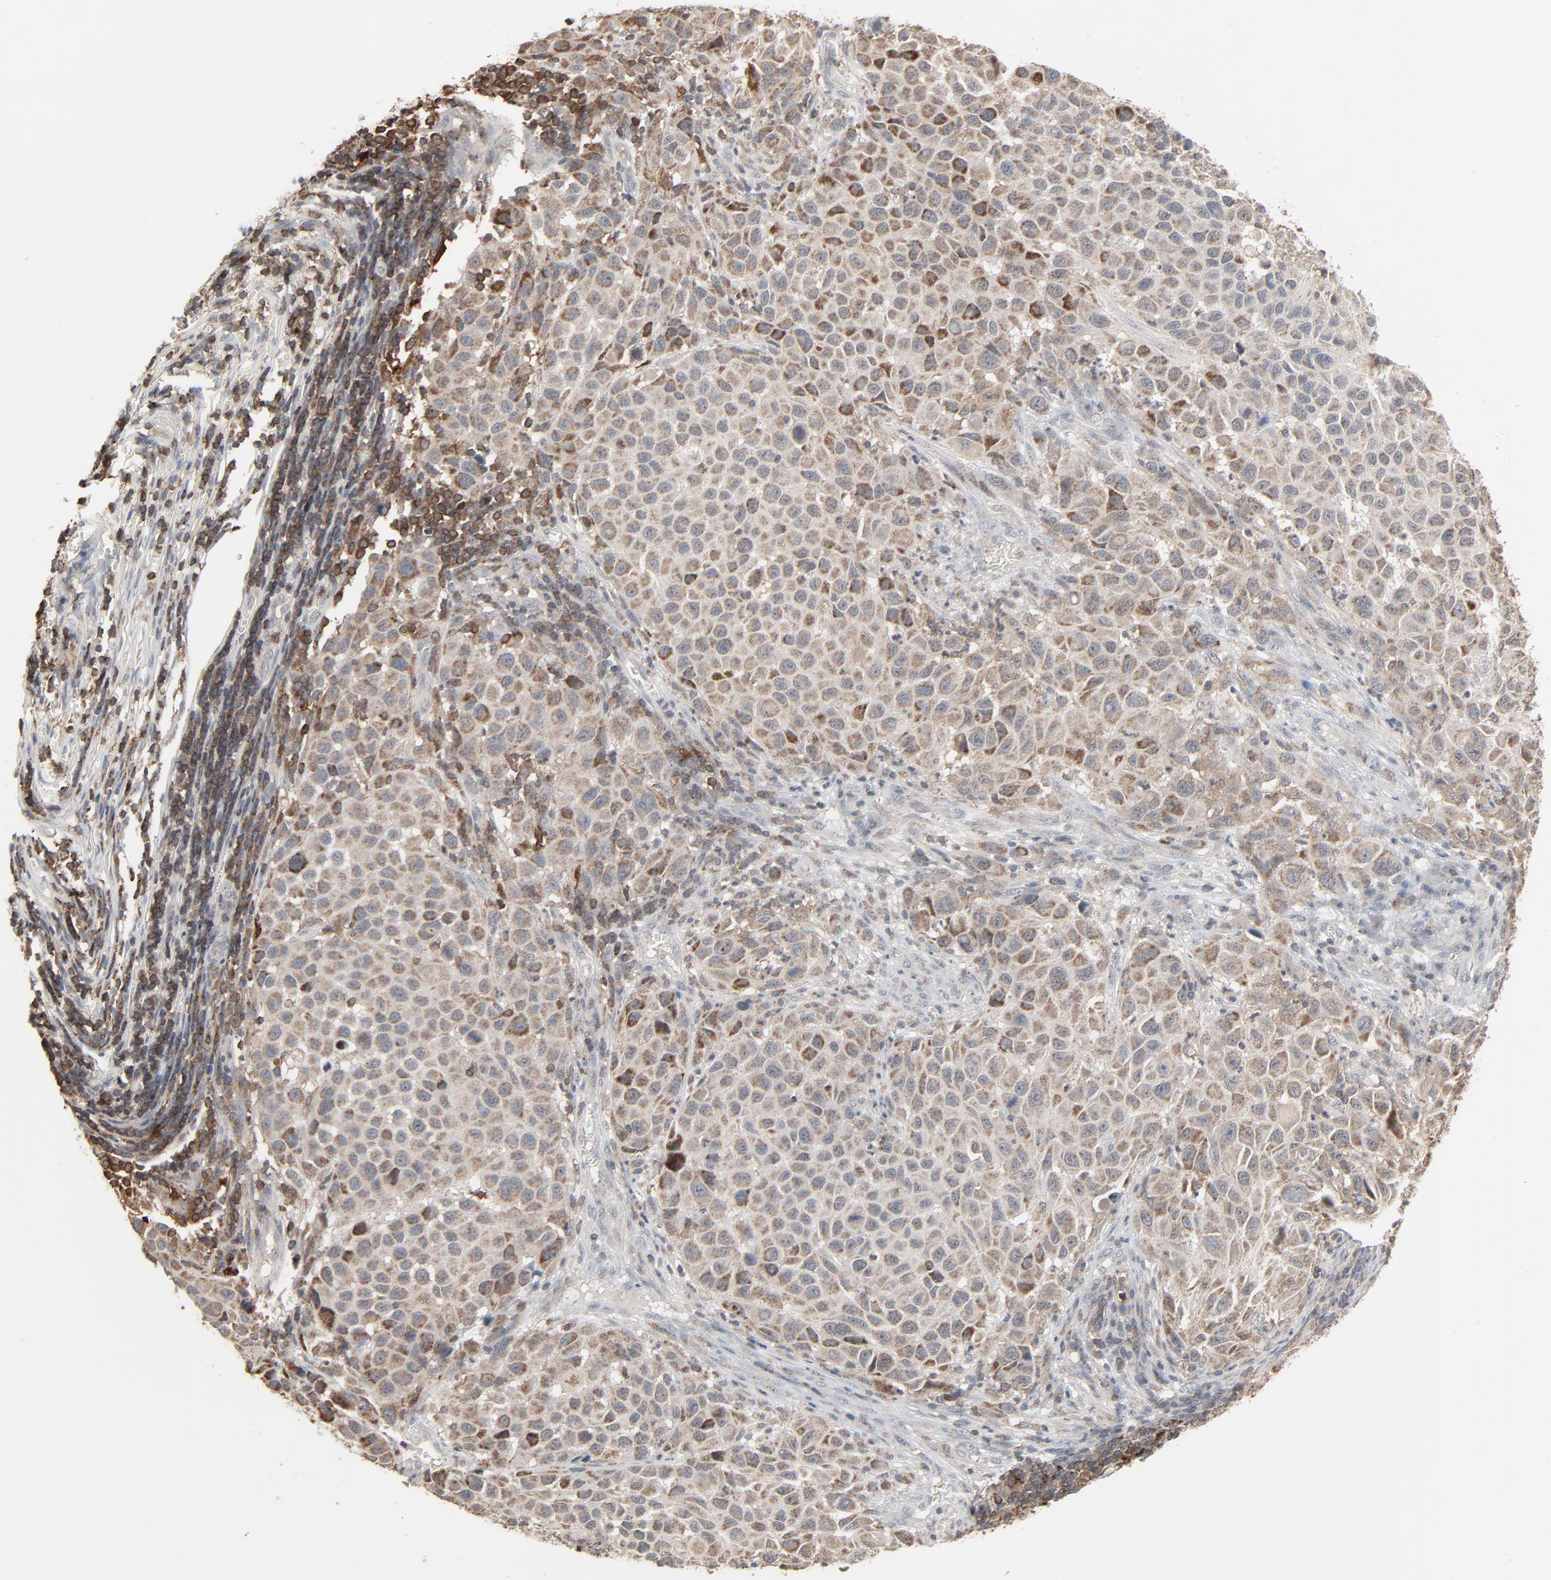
{"staining": {"intensity": "weak", "quantity": ">75%", "location": "cytoplasmic/membranous"}, "tissue": "melanoma", "cell_type": "Tumor cells", "image_type": "cancer", "snomed": [{"axis": "morphology", "description": "Malignant melanoma, Metastatic site"}, {"axis": "topography", "description": "Lymph node"}], "caption": "Weak cytoplasmic/membranous protein expression is appreciated in about >75% of tumor cells in melanoma.", "gene": "DOCK8", "patient": {"sex": "male", "age": 61}}